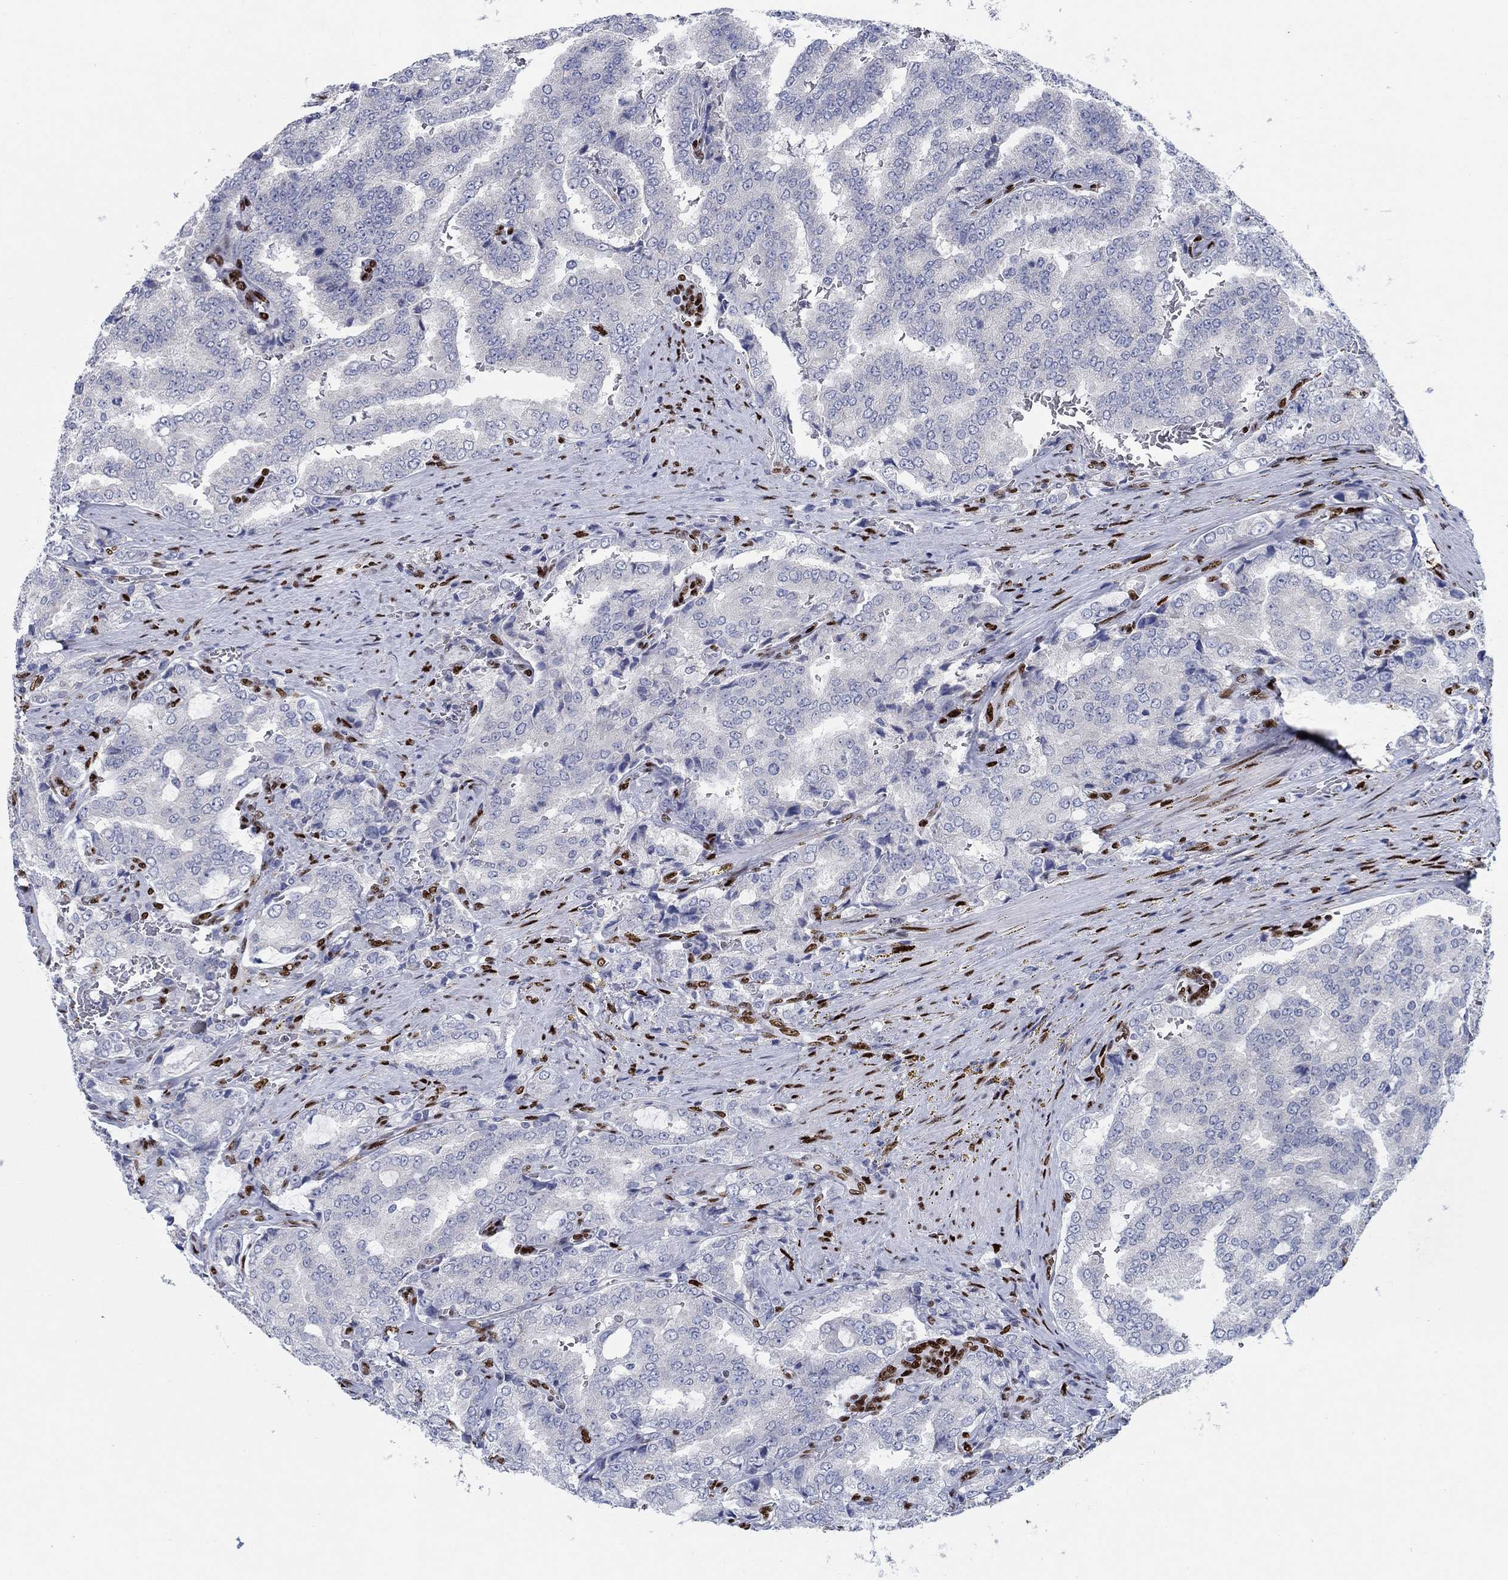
{"staining": {"intensity": "negative", "quantity": "none", "location": "none"}, "tissue": "prostate cancer", "cell_type": "Tumor cells", "image_type": "cancer", "snomed": [{"axis": "morphology", "description": "Adenocarcinoma, NOS"}, {"axis": "topography", "description": "Prostate"}], "caption": "Tumor cells are negative for protein expression in human adenocarcinoma (prostate). (Immunohistochemistry (ihc), brightfield microscopy, high magnification).", "gene": "ZEB1", "patient": {"sex": "male", "age": 65}}